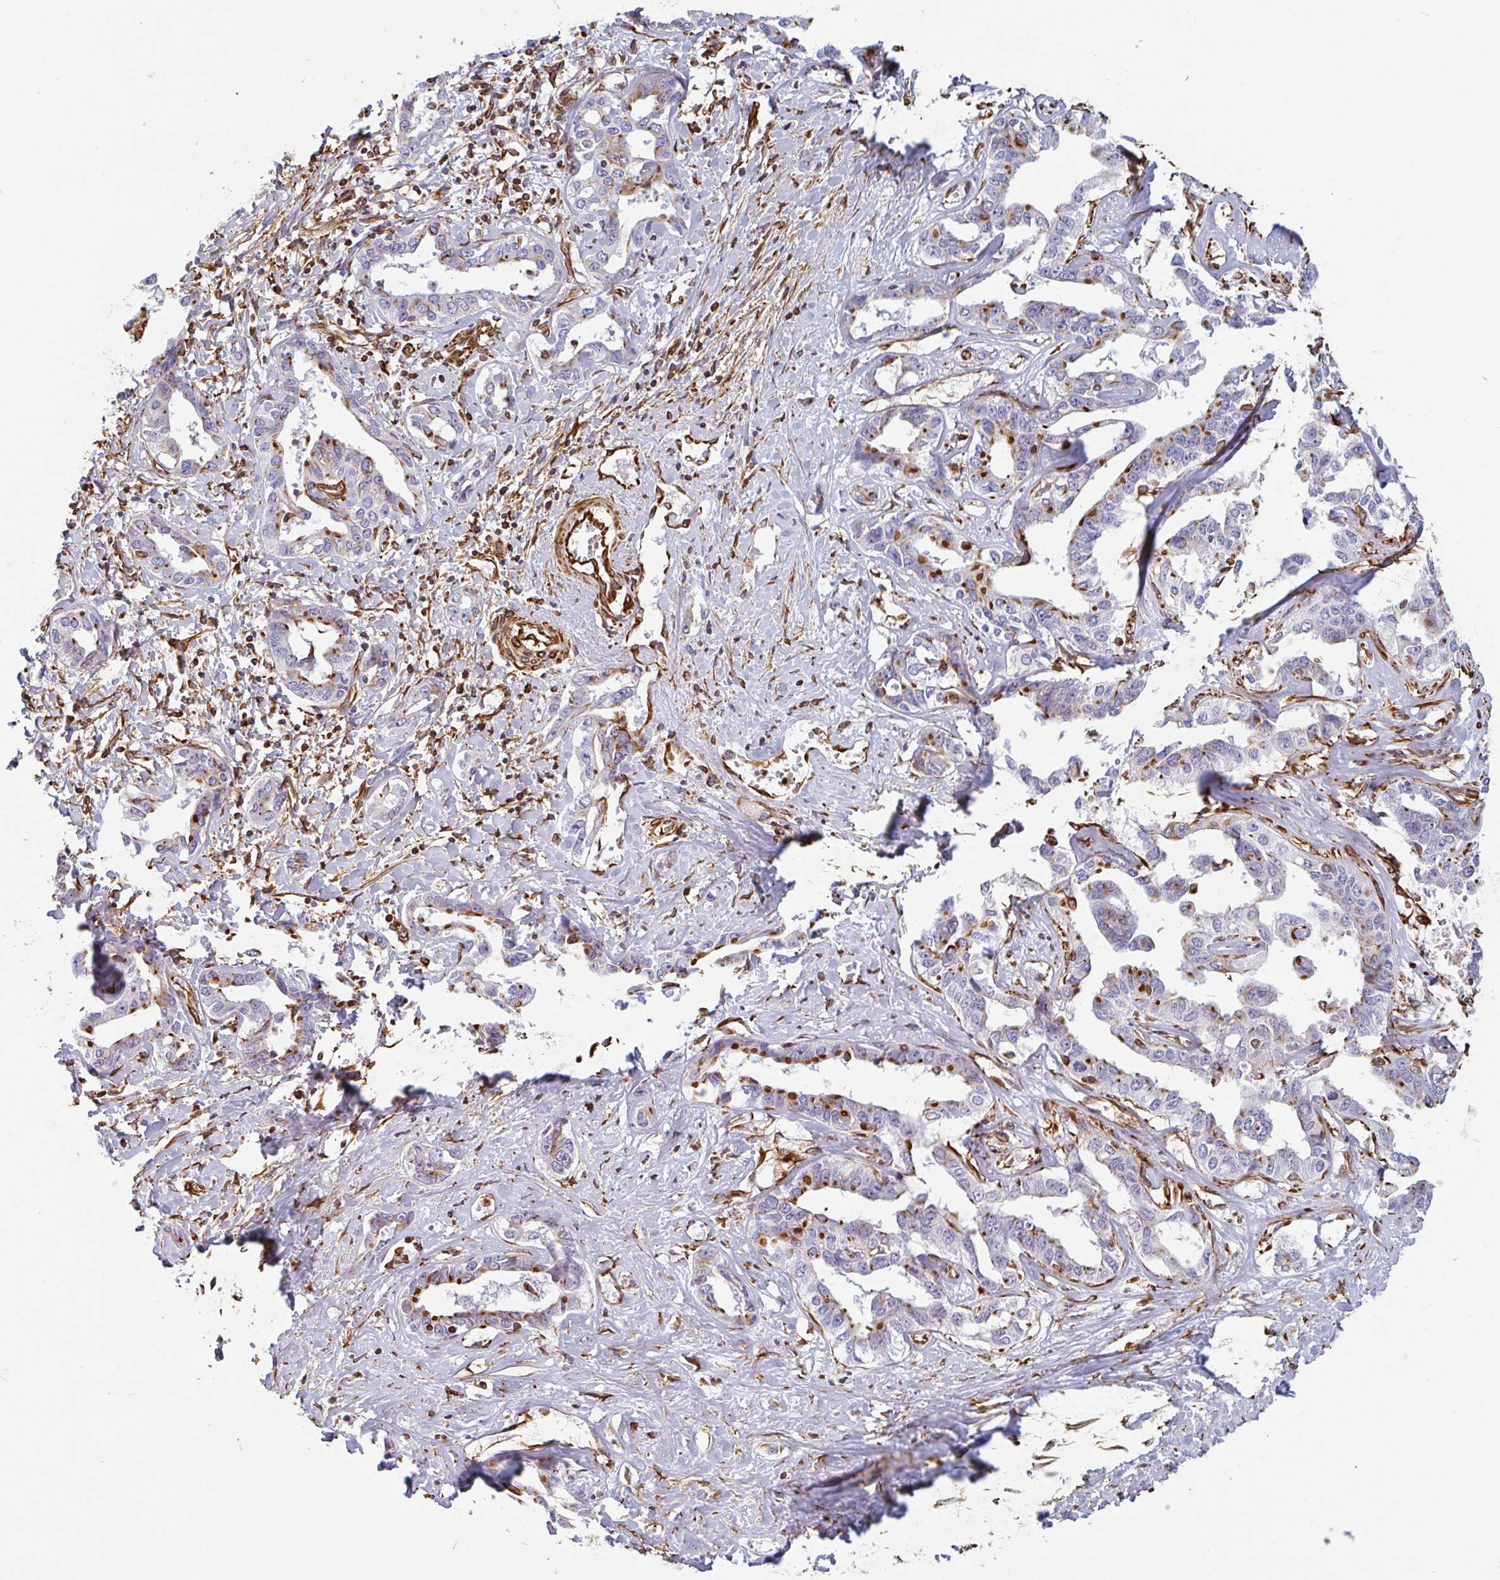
{"staining": {"intensity": "strong", "quantity": "25%-75%", "location": "cytoplasmic/membranous"}, "tissue": "liver cancer", "cell_type": "Tumor cells", "image_type": "cancer", "snomed": [{"axis": "morphology", "description": "Cholangiocarcinoma"}, {"axis": "topography", "description": "Liver"}], "caption": "Liver cholangiocarcinoma stained for a protein (brown) demonstrates strong cytoplasmic/membranous positive positivity in about 25%-75% of tumor cells.", "gene": "PPFIA1", "patient": {"sex": "male", "age": 59}}